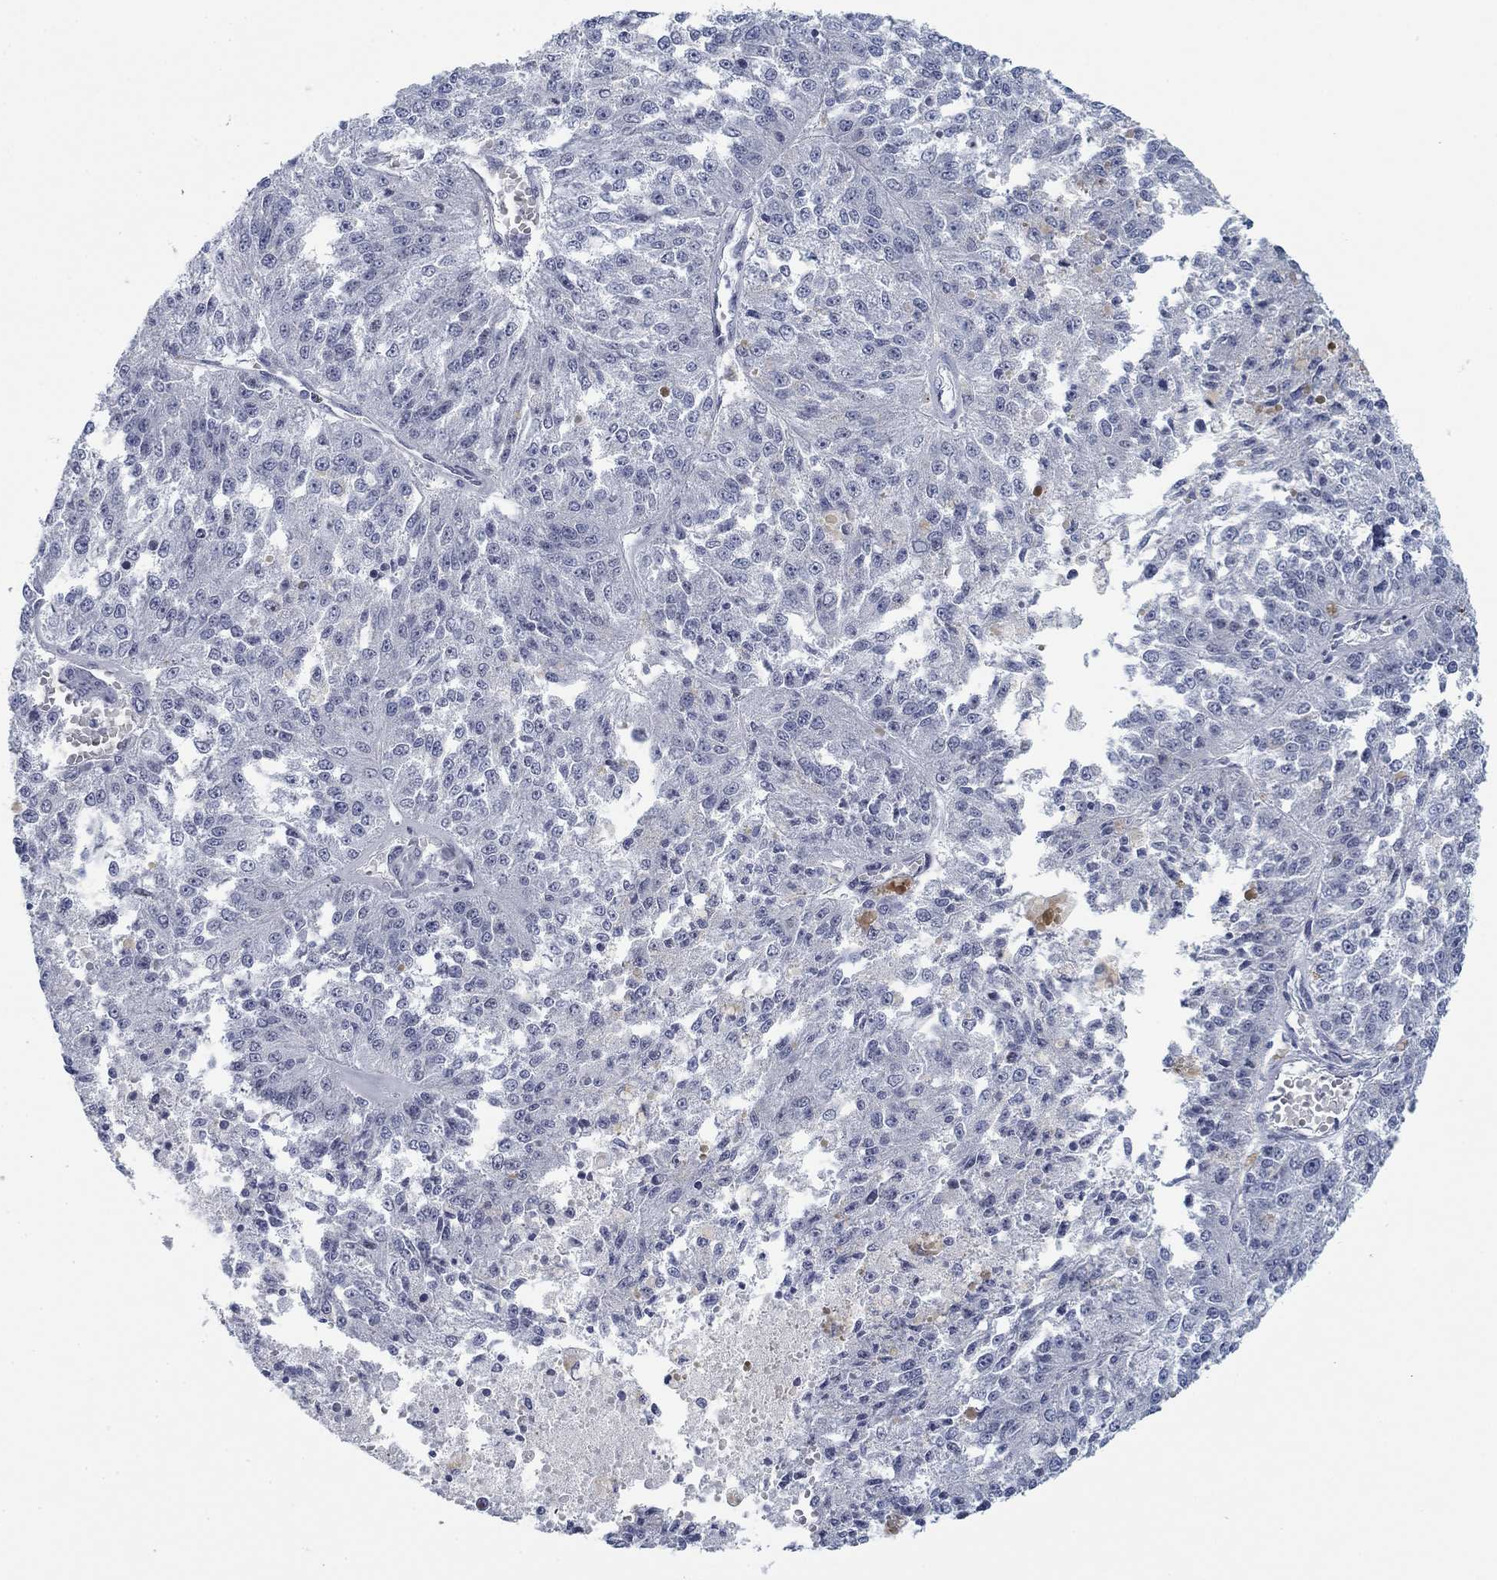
{"staining": {"intensity": "negative", "quantity": "none", "location": "none"}, "tissue": "melanoma", "cell_type": "Tumor cells", "image_type": "cancer", "snomed": [{"axis": "morphology", "description": "Malignant melanoma, Metastatic site"}, {"axis": "topography", "description": "Lymph node"}], "caption": "DAB immunohistochemical staining of malignant melanoma (metastatic site) reveals no significant staining in tumor cells.", "gene": "DNAL1", "patient": {"sex": "female", "age": 64}}